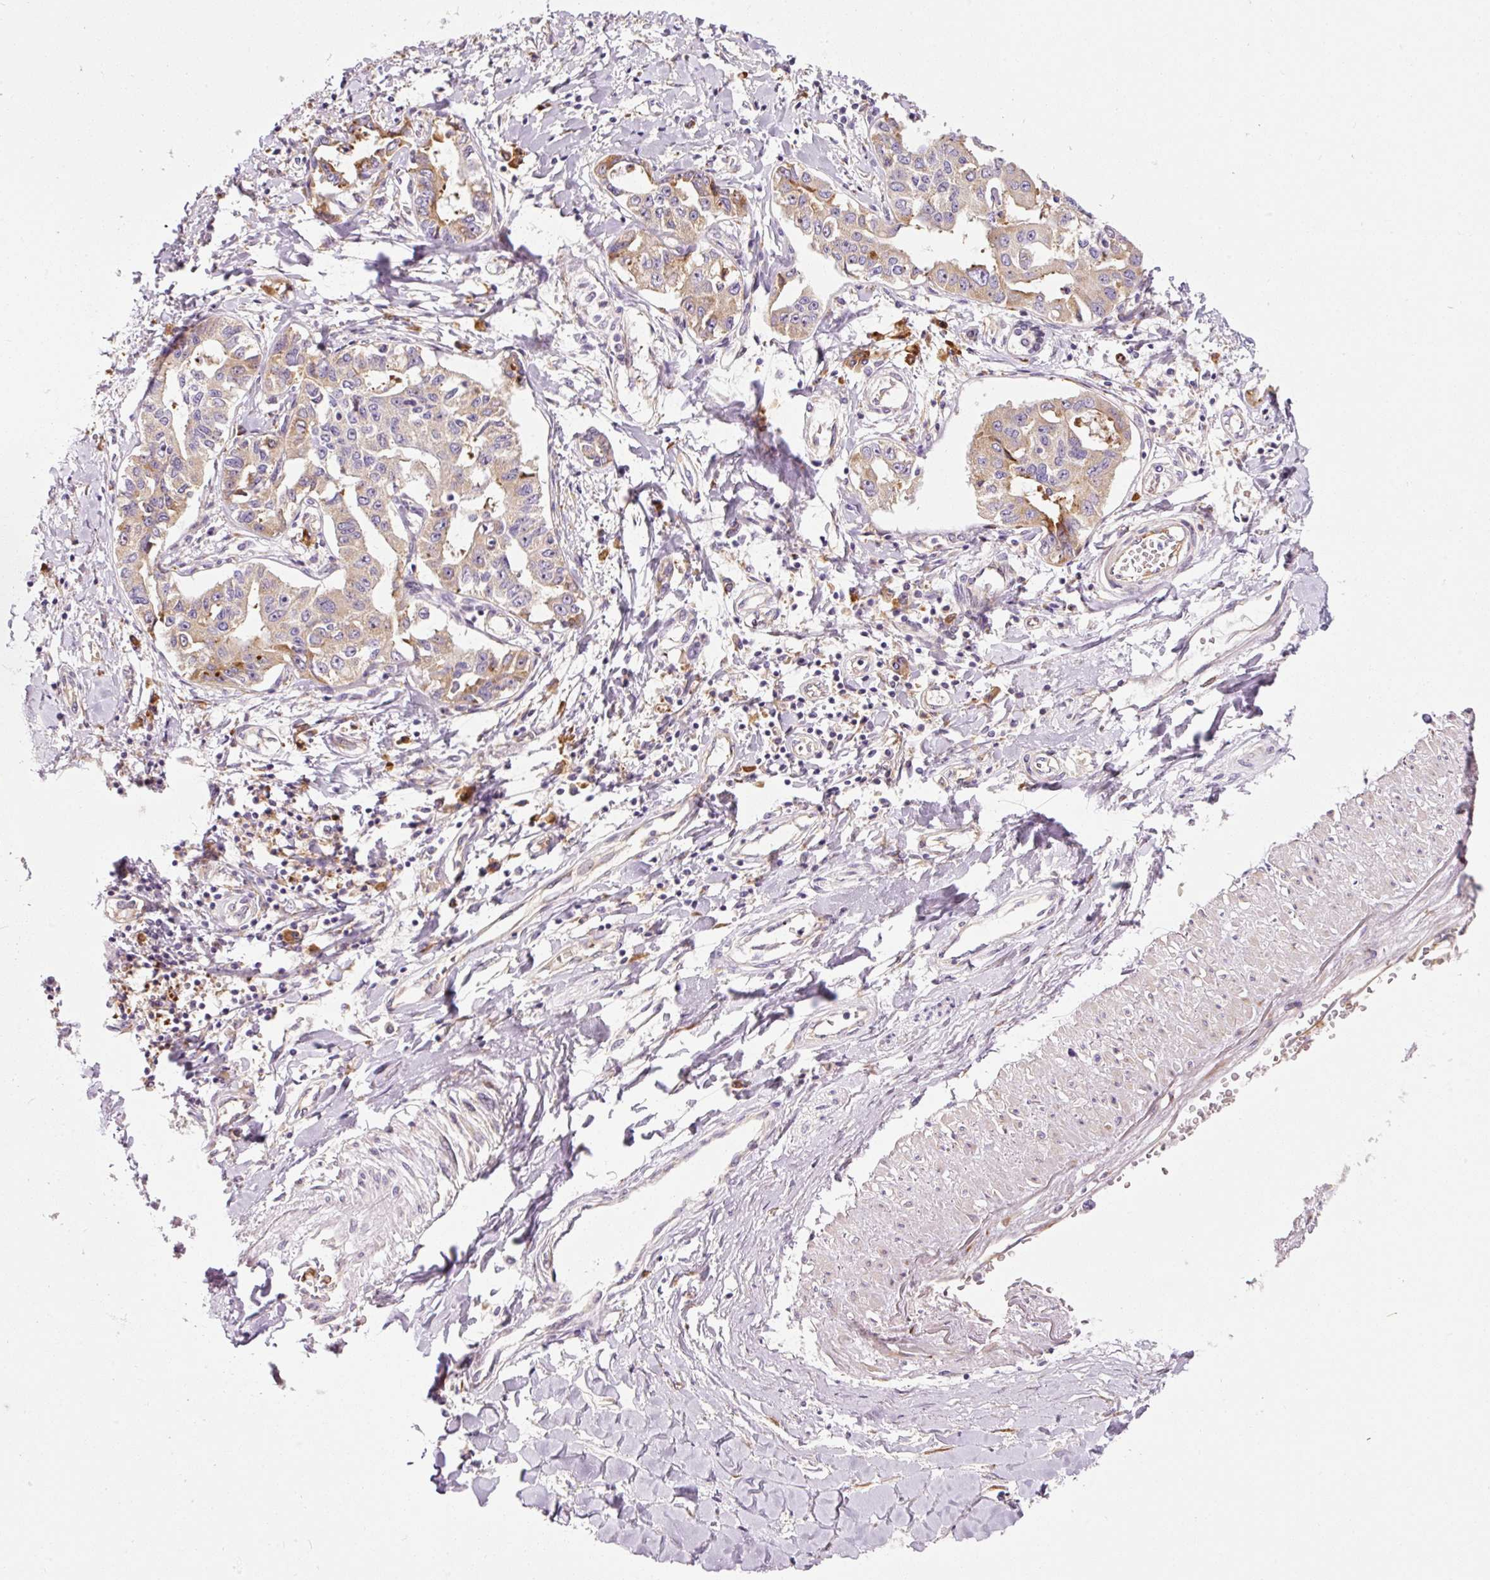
{"staining": {"intensity": "moderate", "quantity": ">75%", "location": "cytoplasmic/membranous"}, "tissue": "liver cancer", "cell_type": "Tumor cells", "image_type": "cancer", "snomed": [{"axis": "morphology", "description": "Cholangiocarcinoma"}, {"axis": "topography", "description": "Liver"}], "caption": "Protein analysis of liver cancer tissue shows moderate cytoplasmic/membranous positivity in about >75% of tumor cells.", "gene": "RPL10A", "patient": {"sex": "male", "age": 59}}